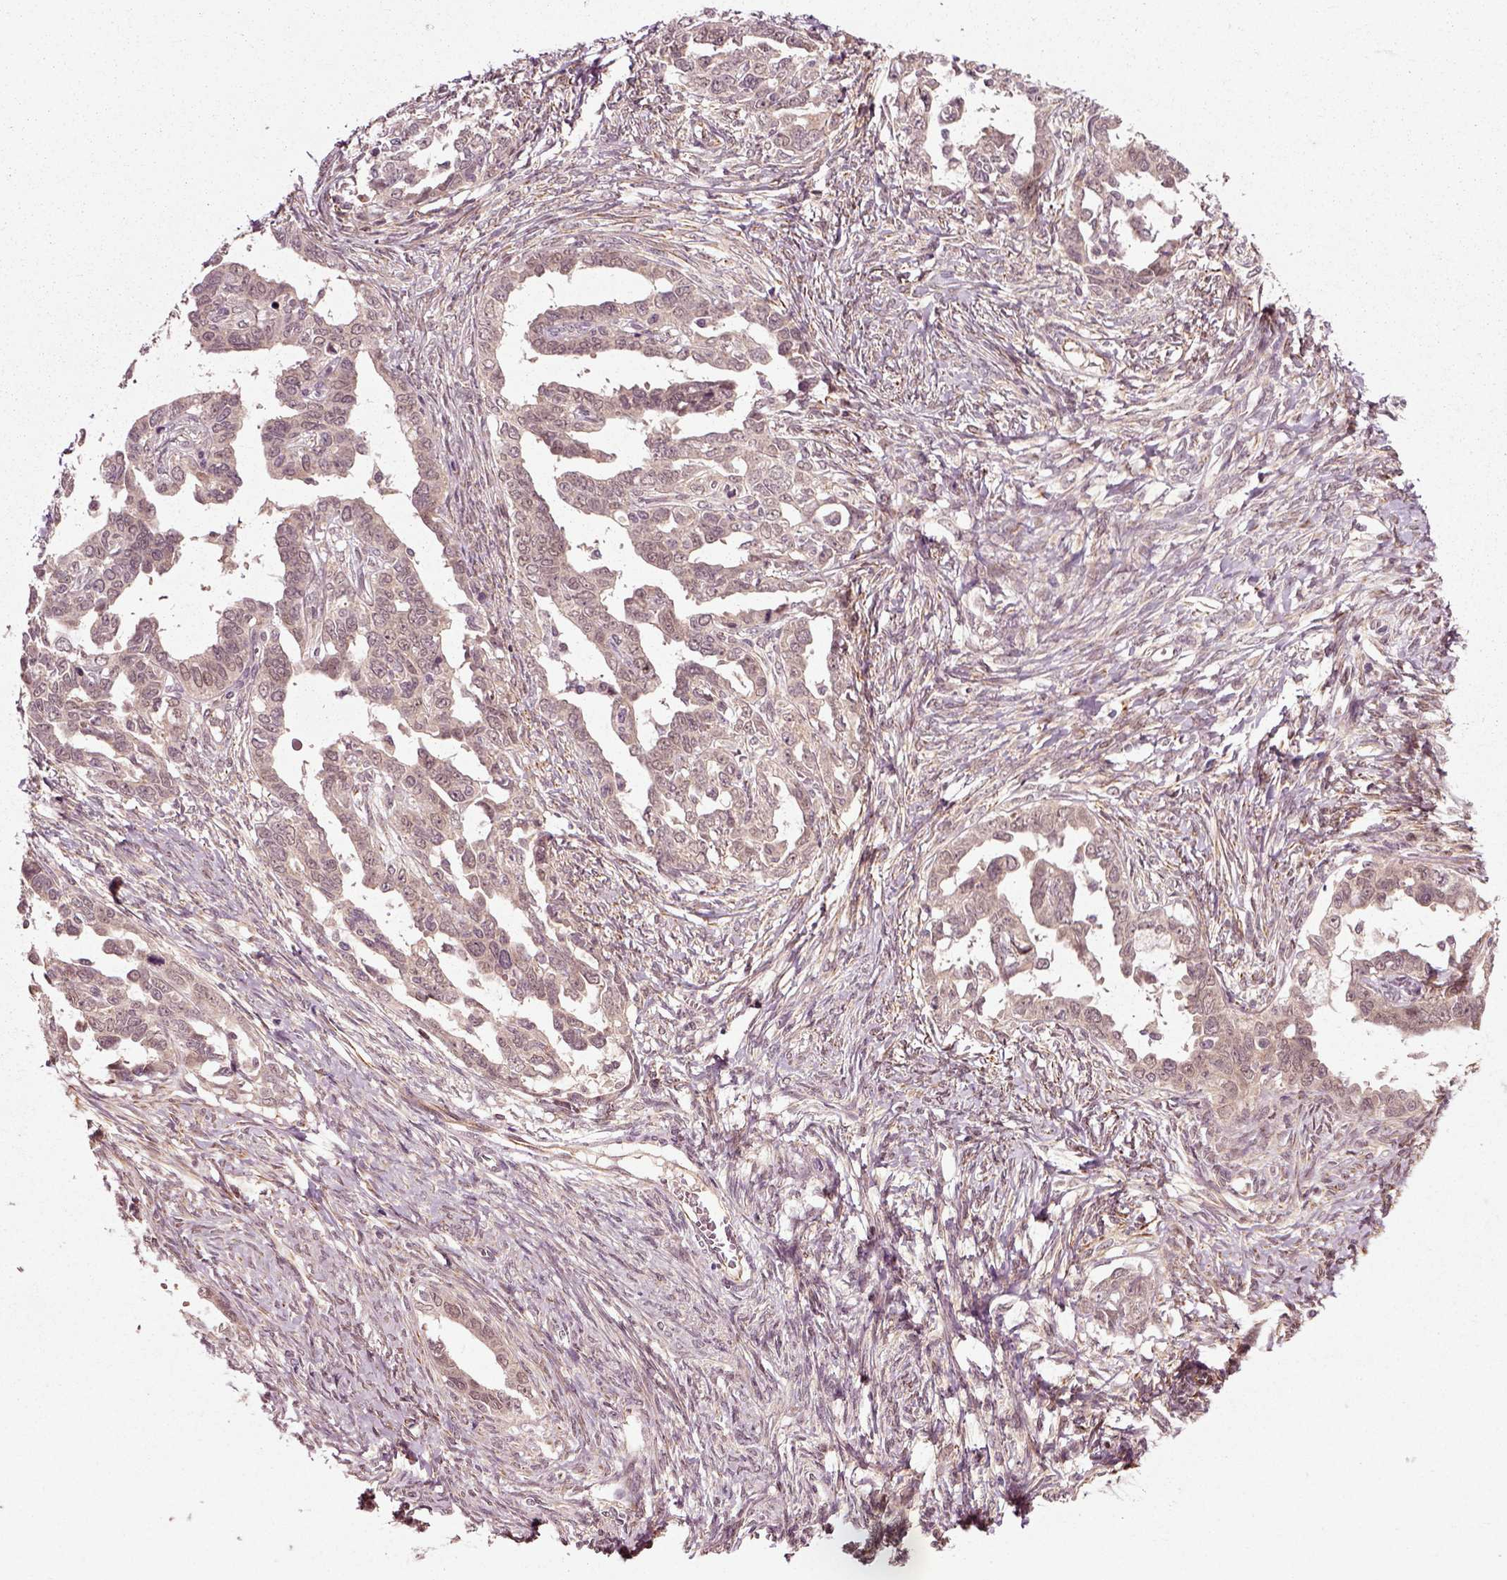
{"staining": {"intensity": "negative", "quantity": "none", "location": "none"}, "tissue": "ovarian cancer", "cell_type": "Tumor cells", "image_type": "cancer", "snomed": [{"axis": "morphology", "description": "Cystadenocarcinoma, serous, NOS"}, {"axis": "topography", "description": "Ovary"}], "caption": "High magnification brightfield microscopy of serous cystadenocarcinoma (ovarian) stained with DAB (brown) and counterstained with hematoxylin (blue): tumor cells show no significant expression.", "gene": "PLCD3", "patient": {"sex": "female", "age": 69}}